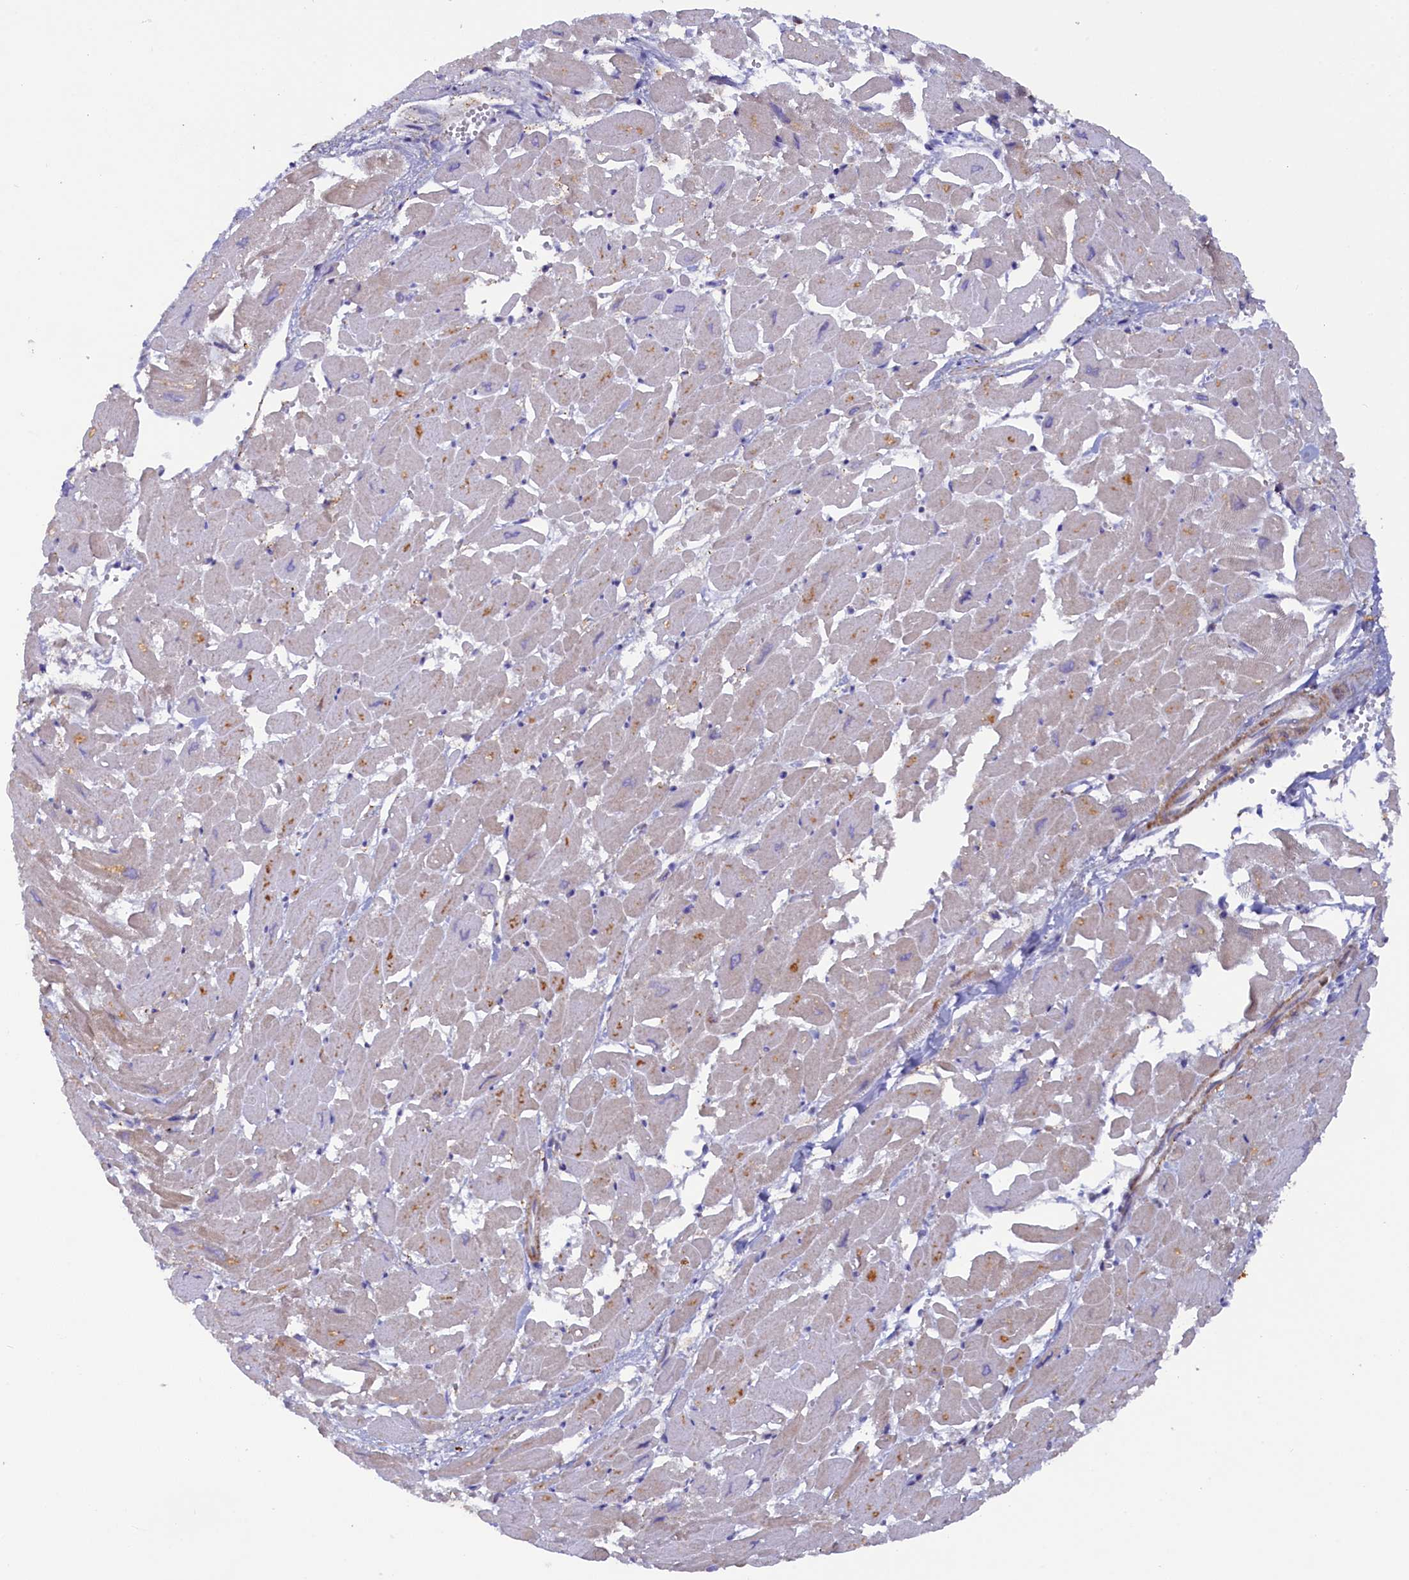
{"staining": {"intensity": "negative", "quantity": "none", "location": "none"}, "tissue": "heart muscle", "cell_type": "Cardiomyocytes", "image_type": "normal", "snomed": [{"axis": "morphology", "description": "Normal tissue, NOS"}, {"axis": "topography", "description": "Heart"}], "caption": "A high-resolution histopathology image shows IHC staining of normal heart muscle, which demonstrates no significant positivity in cardiomyocytes. (Brightfield microscopy of DAB (3,3'-diaminobenzidine) immunohistochemistry (IHC) at high magnification).", "gene": "POGLUT3", "patient": {"sex": "male", "age": 54}}